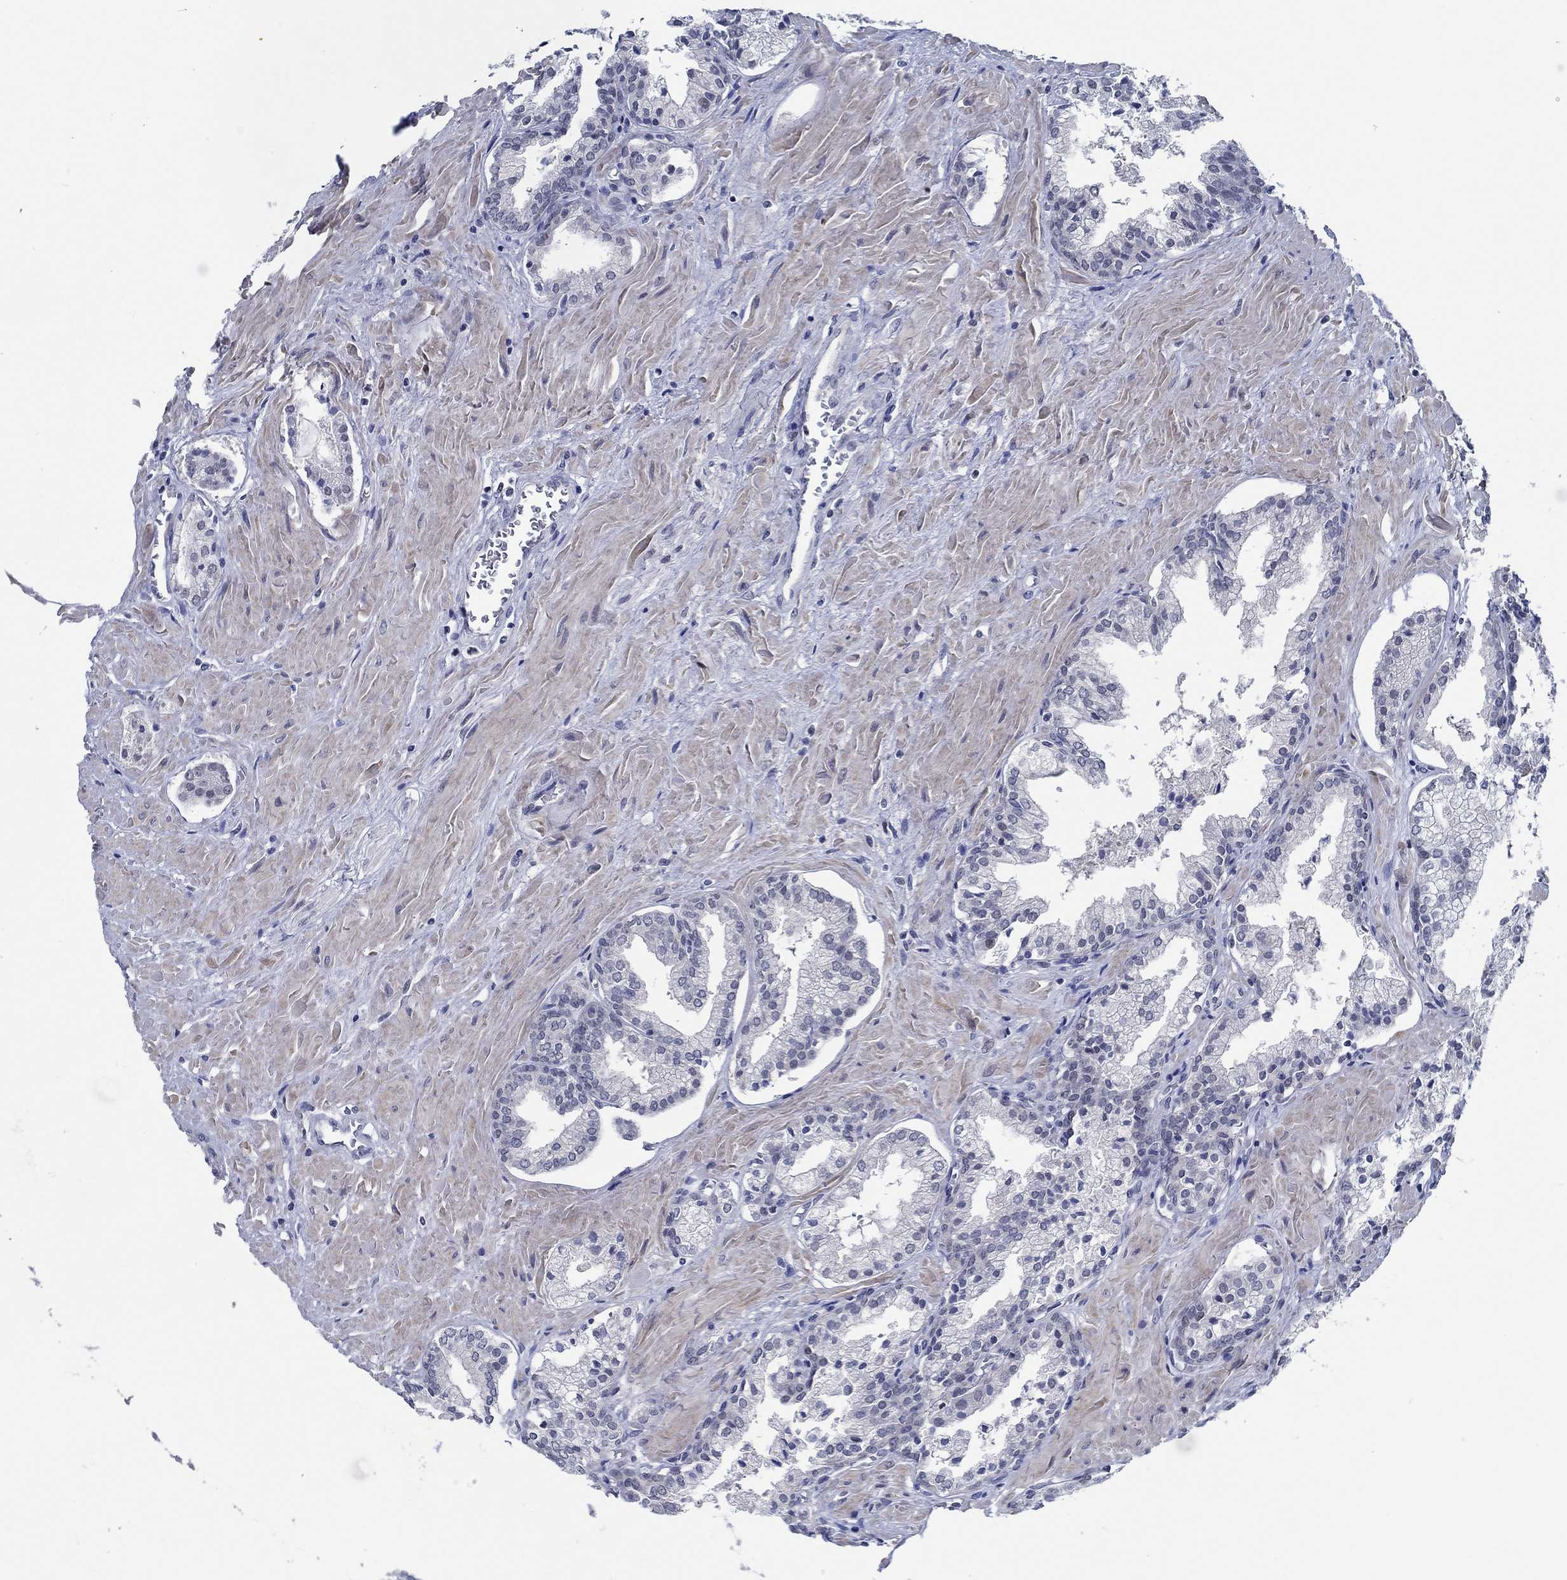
{"staining": {"intensity": "negative", "quantity": "none", "location": "none"}, "tissue": "prostate cancer", "cell_type": "Tumor cells", "image_type": "cancer", "snomed": [{"axis": "morphology", "description": "Adenocarcinoma, NOS"}, {"axis": "topography", "description": "Prostate and seminal vesicle, NOS"}, {"axis": "topography", "description": "Prostate"}], "caption": "A high-resolution photomicrograph shows immunohistochemistry (IHC) staining of prostate cancer (adenocarcinoma), which shows no significant staining in tumor cells.", "gene": "SLC34A1", "patient": {"sex": "male", "age": 44}}